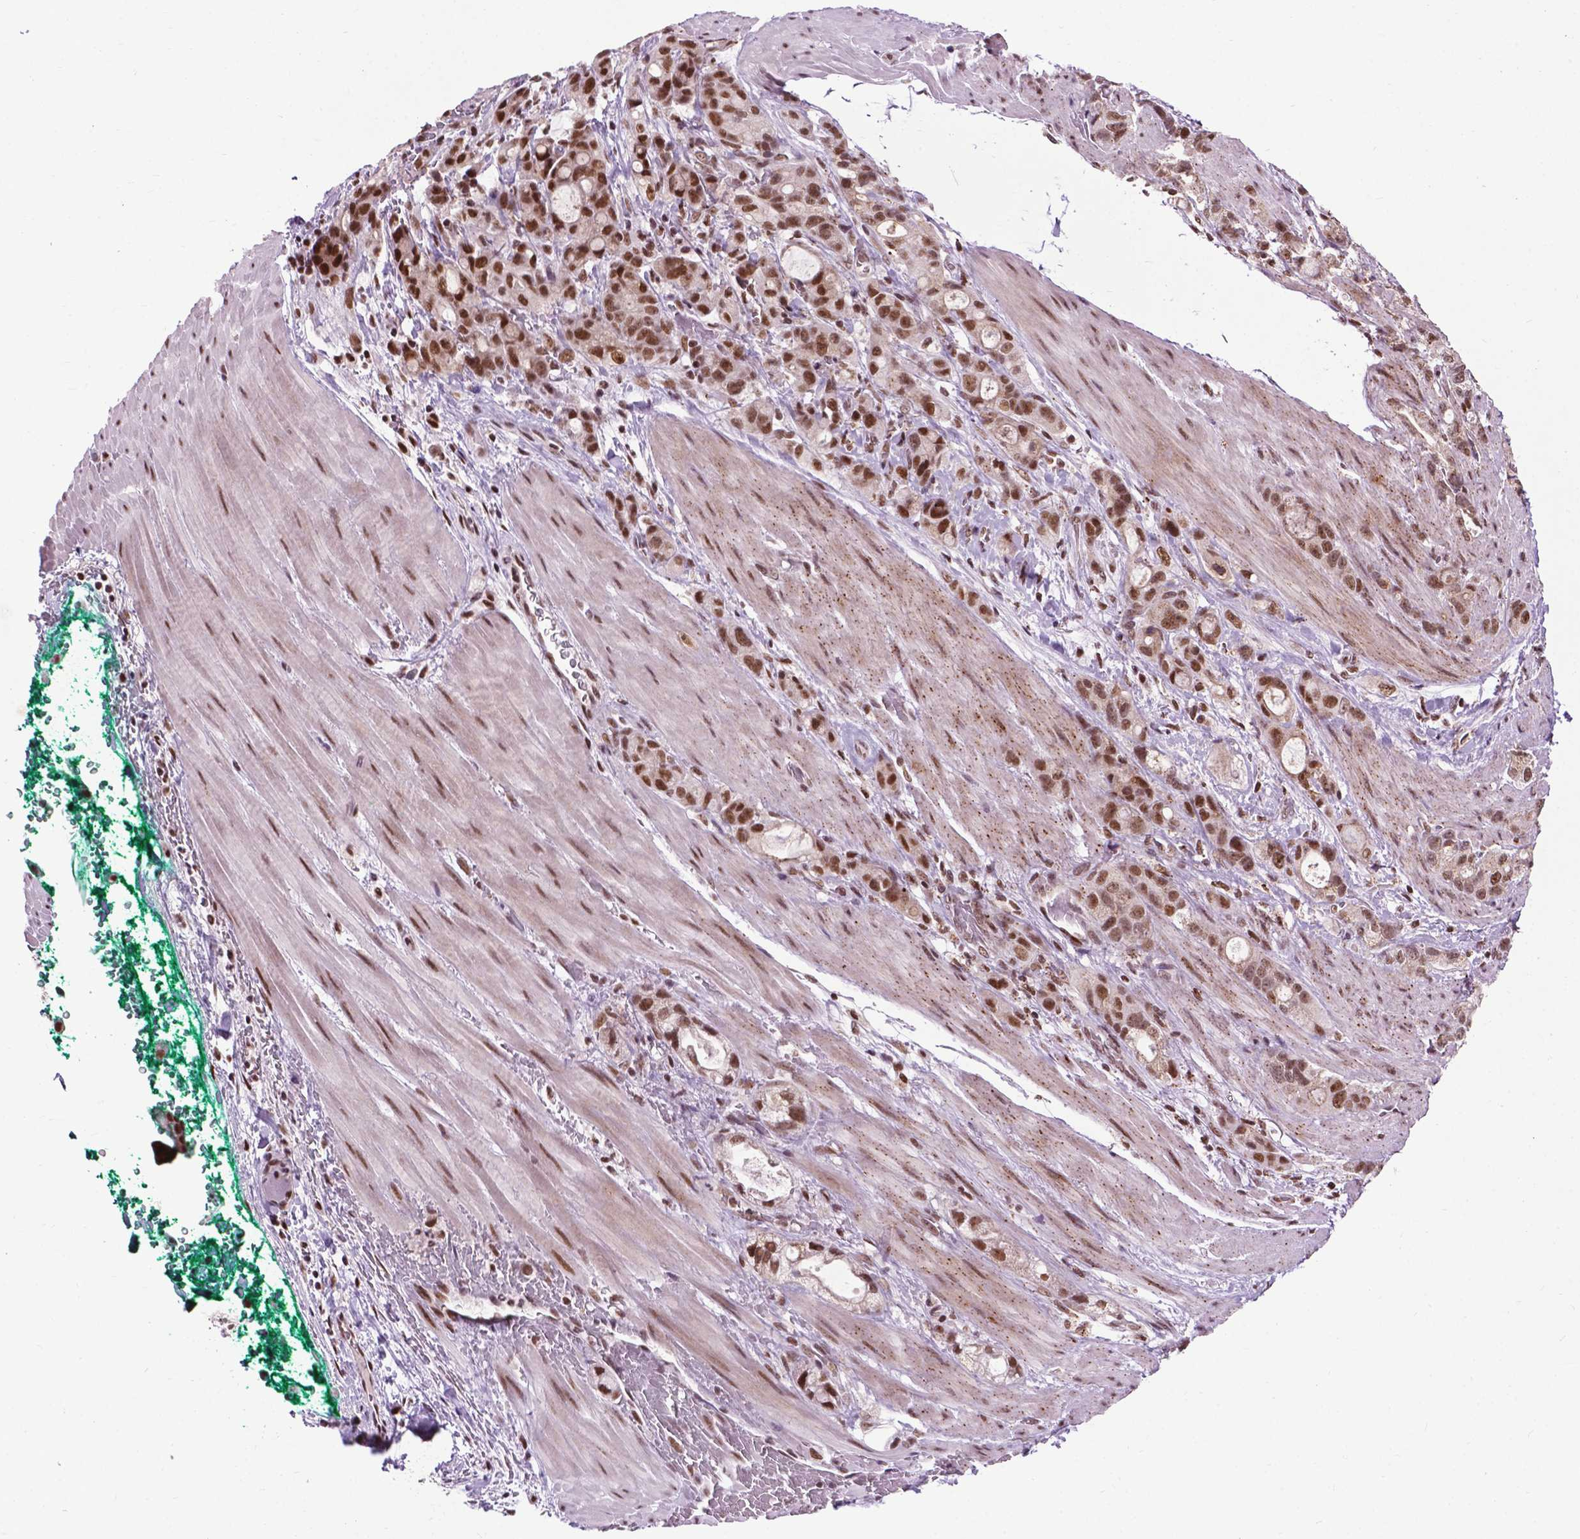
{"staining": {"intensity": "moderate", "quantity": ">75%", "location": "nuclear"}, "tissue": "stomach cancer", "cell_type": "Tumor cells", "image_type": "cancer", "snomed": [{"axis": "morphology", "description": "Adenocarcinoma, NOS"}, {"axis": "topography", "description": "Stomach"}], "caption": "IHC histopathology image of stomach adenocarcinoma stained for a protein (brown), which shows medium levels of moderate nuclear expression in about >75% of tumor cells.", "gene": "EAF1", "patient": {"sex": "male", "age": 63}}